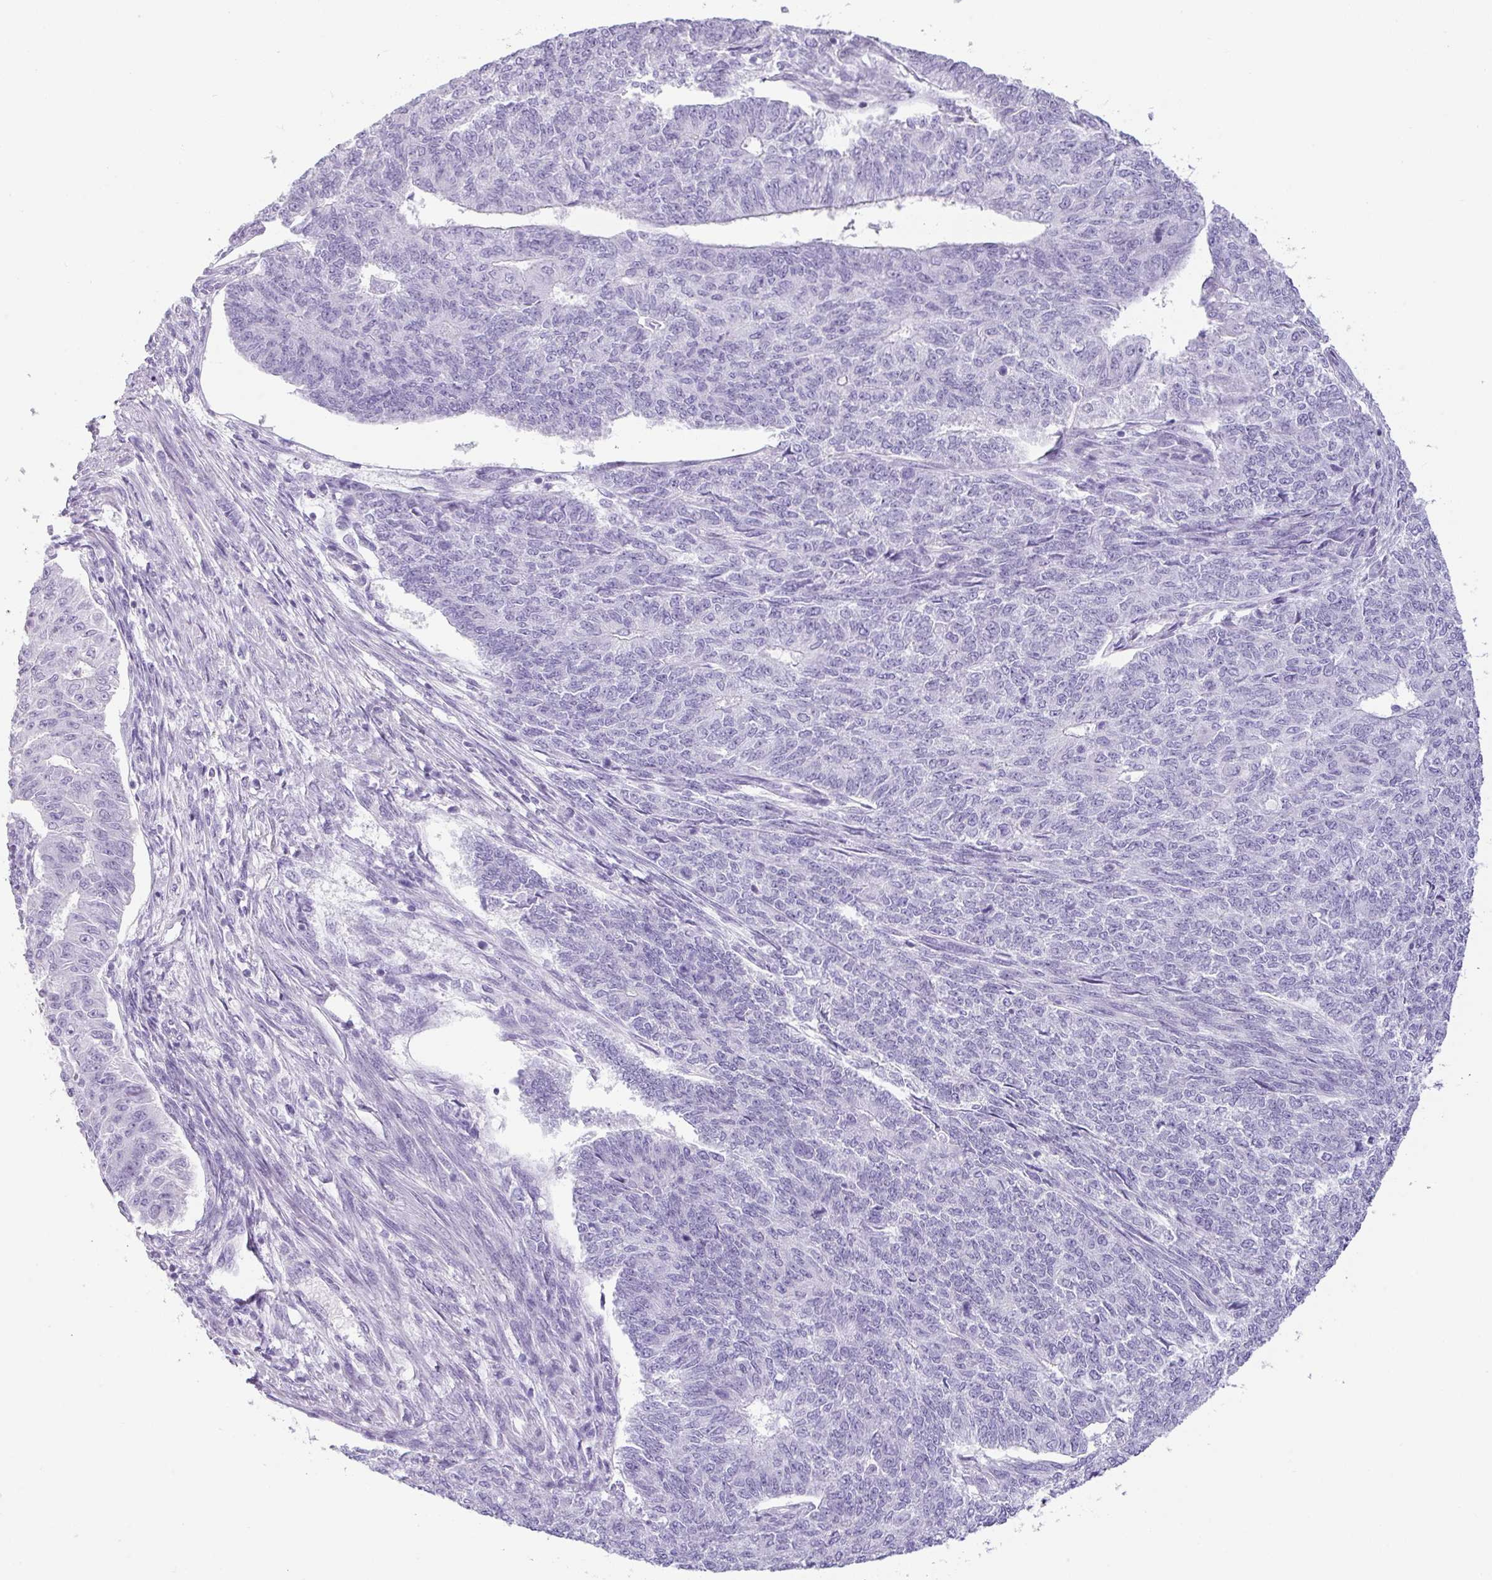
{"staining": {"intensity": "negative", "quantity": "none", "location": "none"}, "tissue": "endometrial cancer", "cell_type": "Tumor cells", "image_type": "cancer", "snomed": [{"axis": "morphology", "description": "Adenocarcinoma, NOS"}, {"axis": "topography", "description": "Endometrium"}], "caption": "Immunohistochemistry micrograph of neoplastic tissue: human endometrial cancer stained with DAB (3,3'-diaminobenzidine) reveals no significant protein expression in tumor cells. (DAB (3,3'-diaminobenzidine) immunohistochemistry (IHC) with hematoxylin counter stain).", "gene": "VCY1B", "patient": {"sex": "female", "age": 32}}